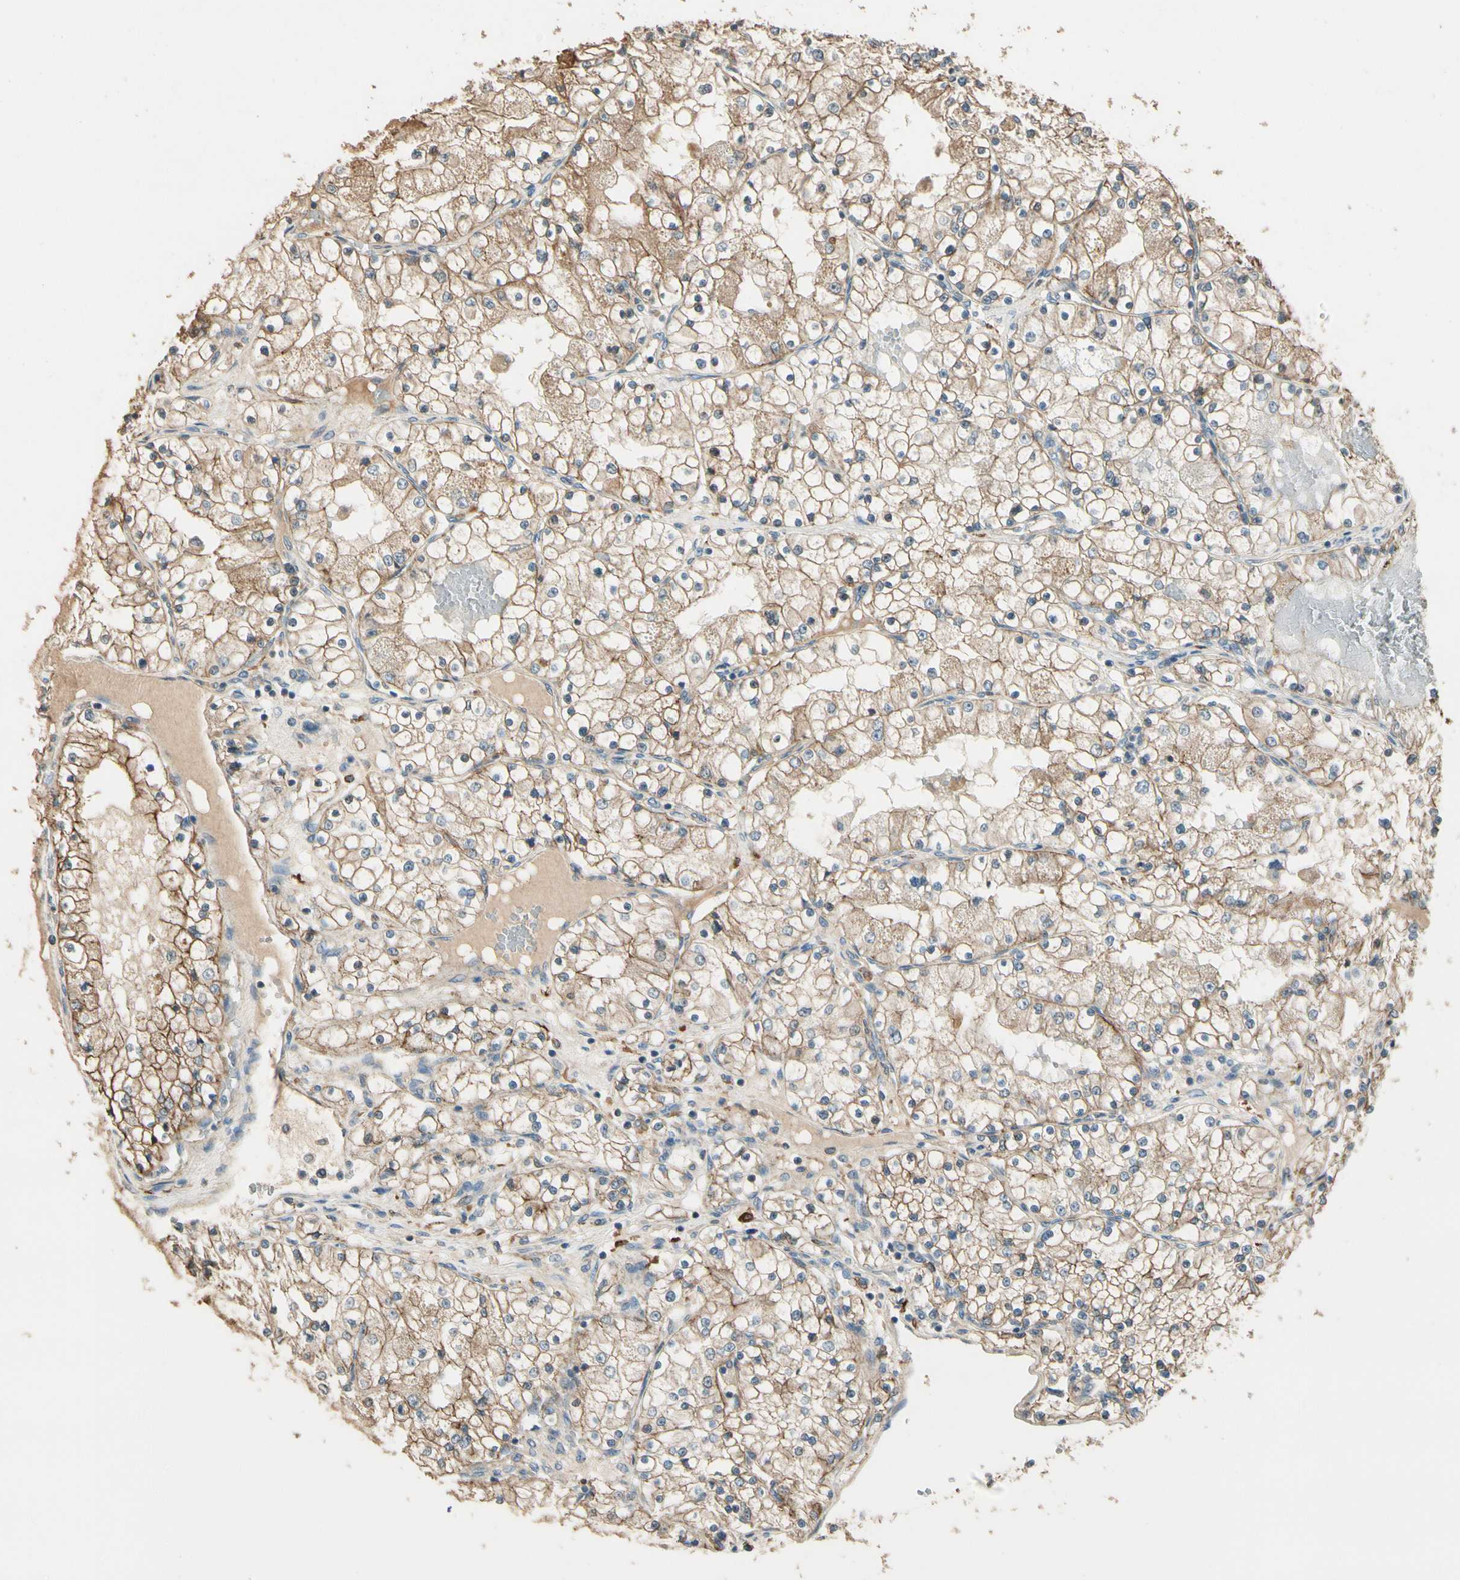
{"staining": {"intensity": "moderate", "quantity": ">75%", "location": "cytoplasmic/membranous"}, "tissue": "renal cancer", "cell_type": "Tumor cells", "image_type": "cancer", "snomed": [{"axis": "morphology", "description": "Adenocarcinoma, NOS"}, {"axis": "topography", "description": "Kidney"}], "caption": "This is an image of immunohistochemistry staining of adenocarcinoma (renal), which shows moderate positivity in the cytoplasmic/membranous of tumor cells.", "gene": "CDH6", "patient": {"sex": "male", "age": 68}}